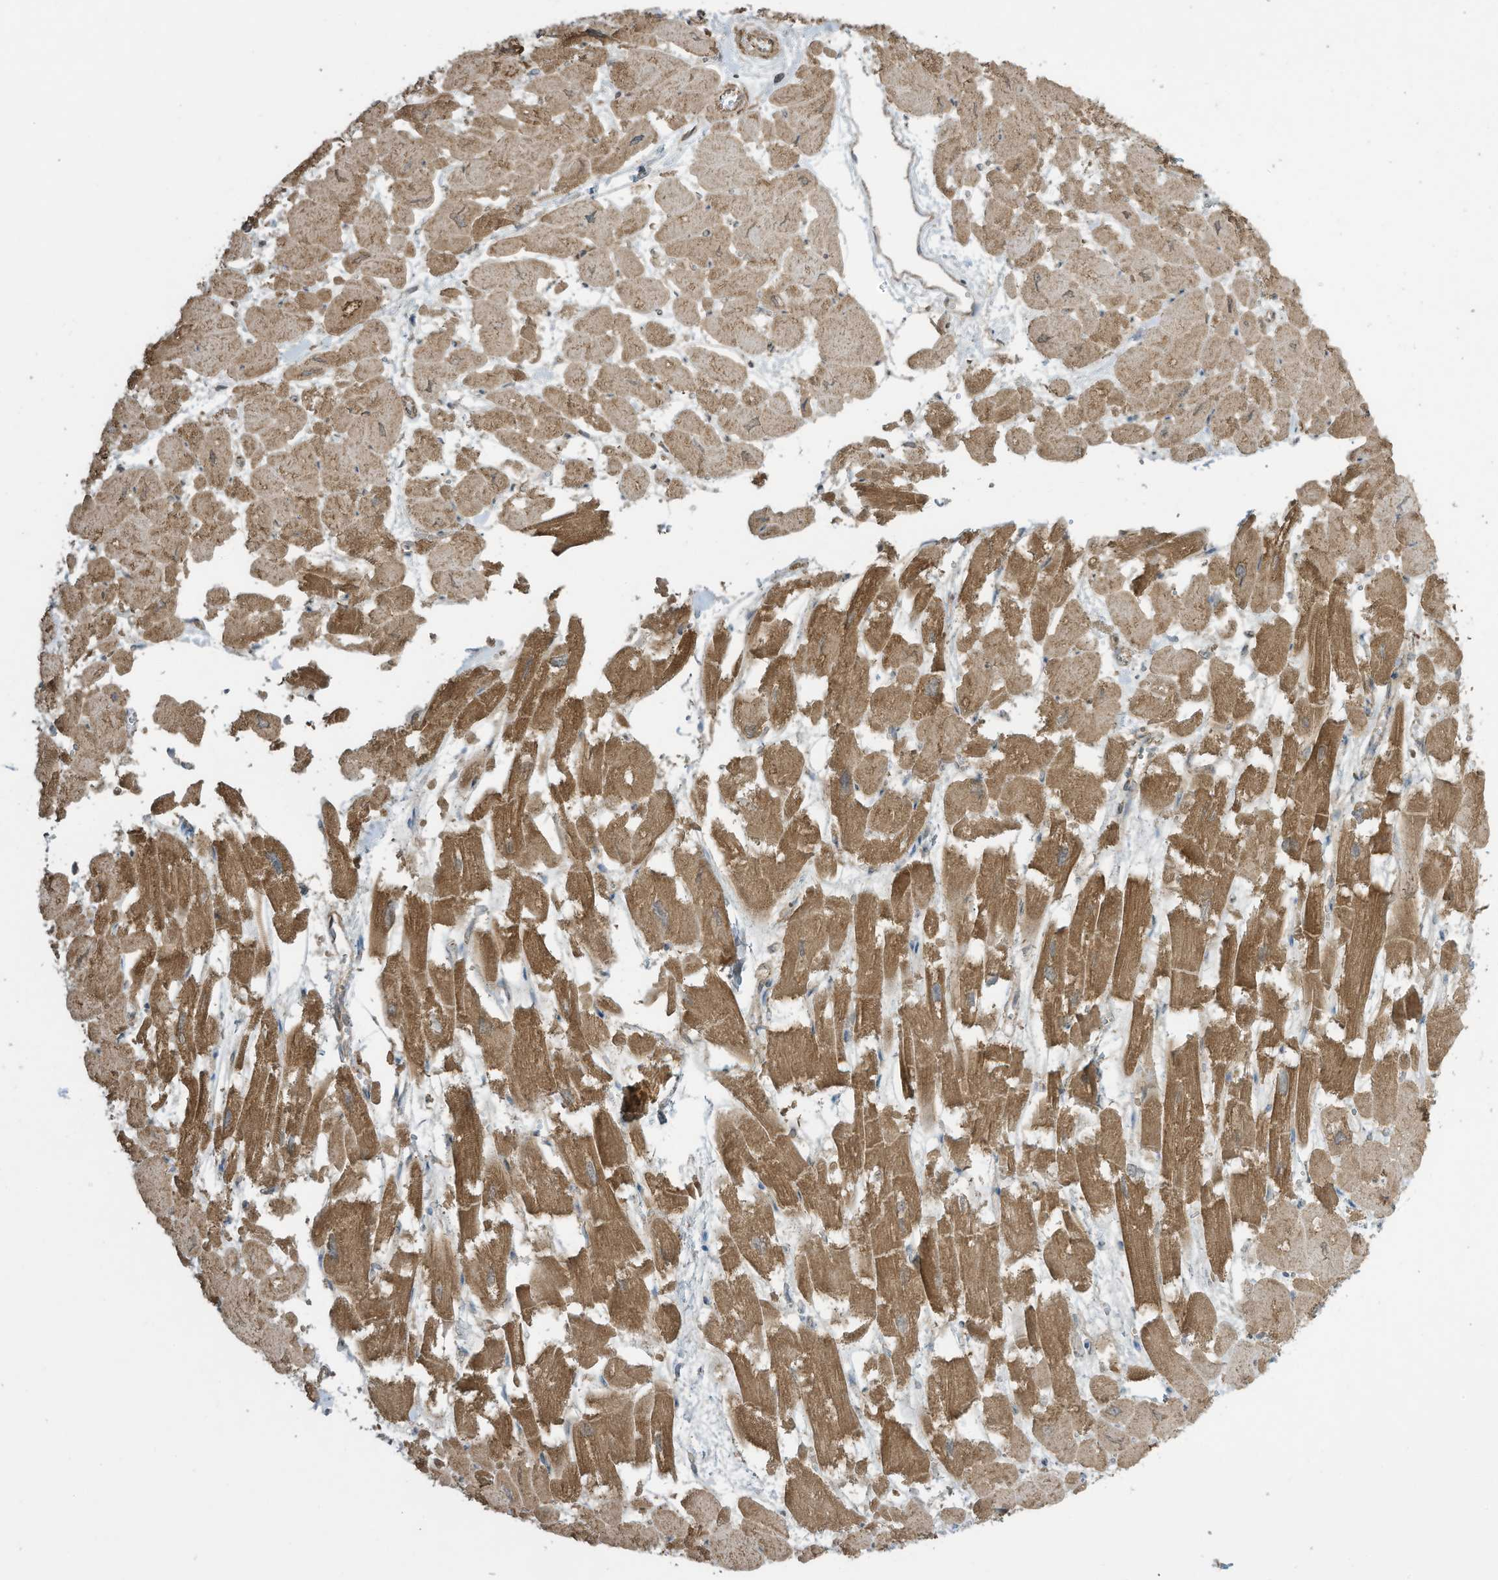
{"staining": {"intensity": "moderate", "quantity": ">75%", "location": "cytoplasmic/membranous"}, "tissue": "heart muscle", "cell_type": "Cardiomyocytes", "image_type": "normal", "snomed": [{"axis": "morphology", "description": "Normal tissue, NOS"}, {"axis": "topography", "description": "Heart"}], "caption": "Immunohistochemistry histopathology image of normal heart muscle stained for a protein (brown), which displays medium levels of moderate cytoplasmic/membranous staining in about >75% of cardiomyocytes.", "gene": "CGAS", "patient": {"sex": "male", "age": 54}}